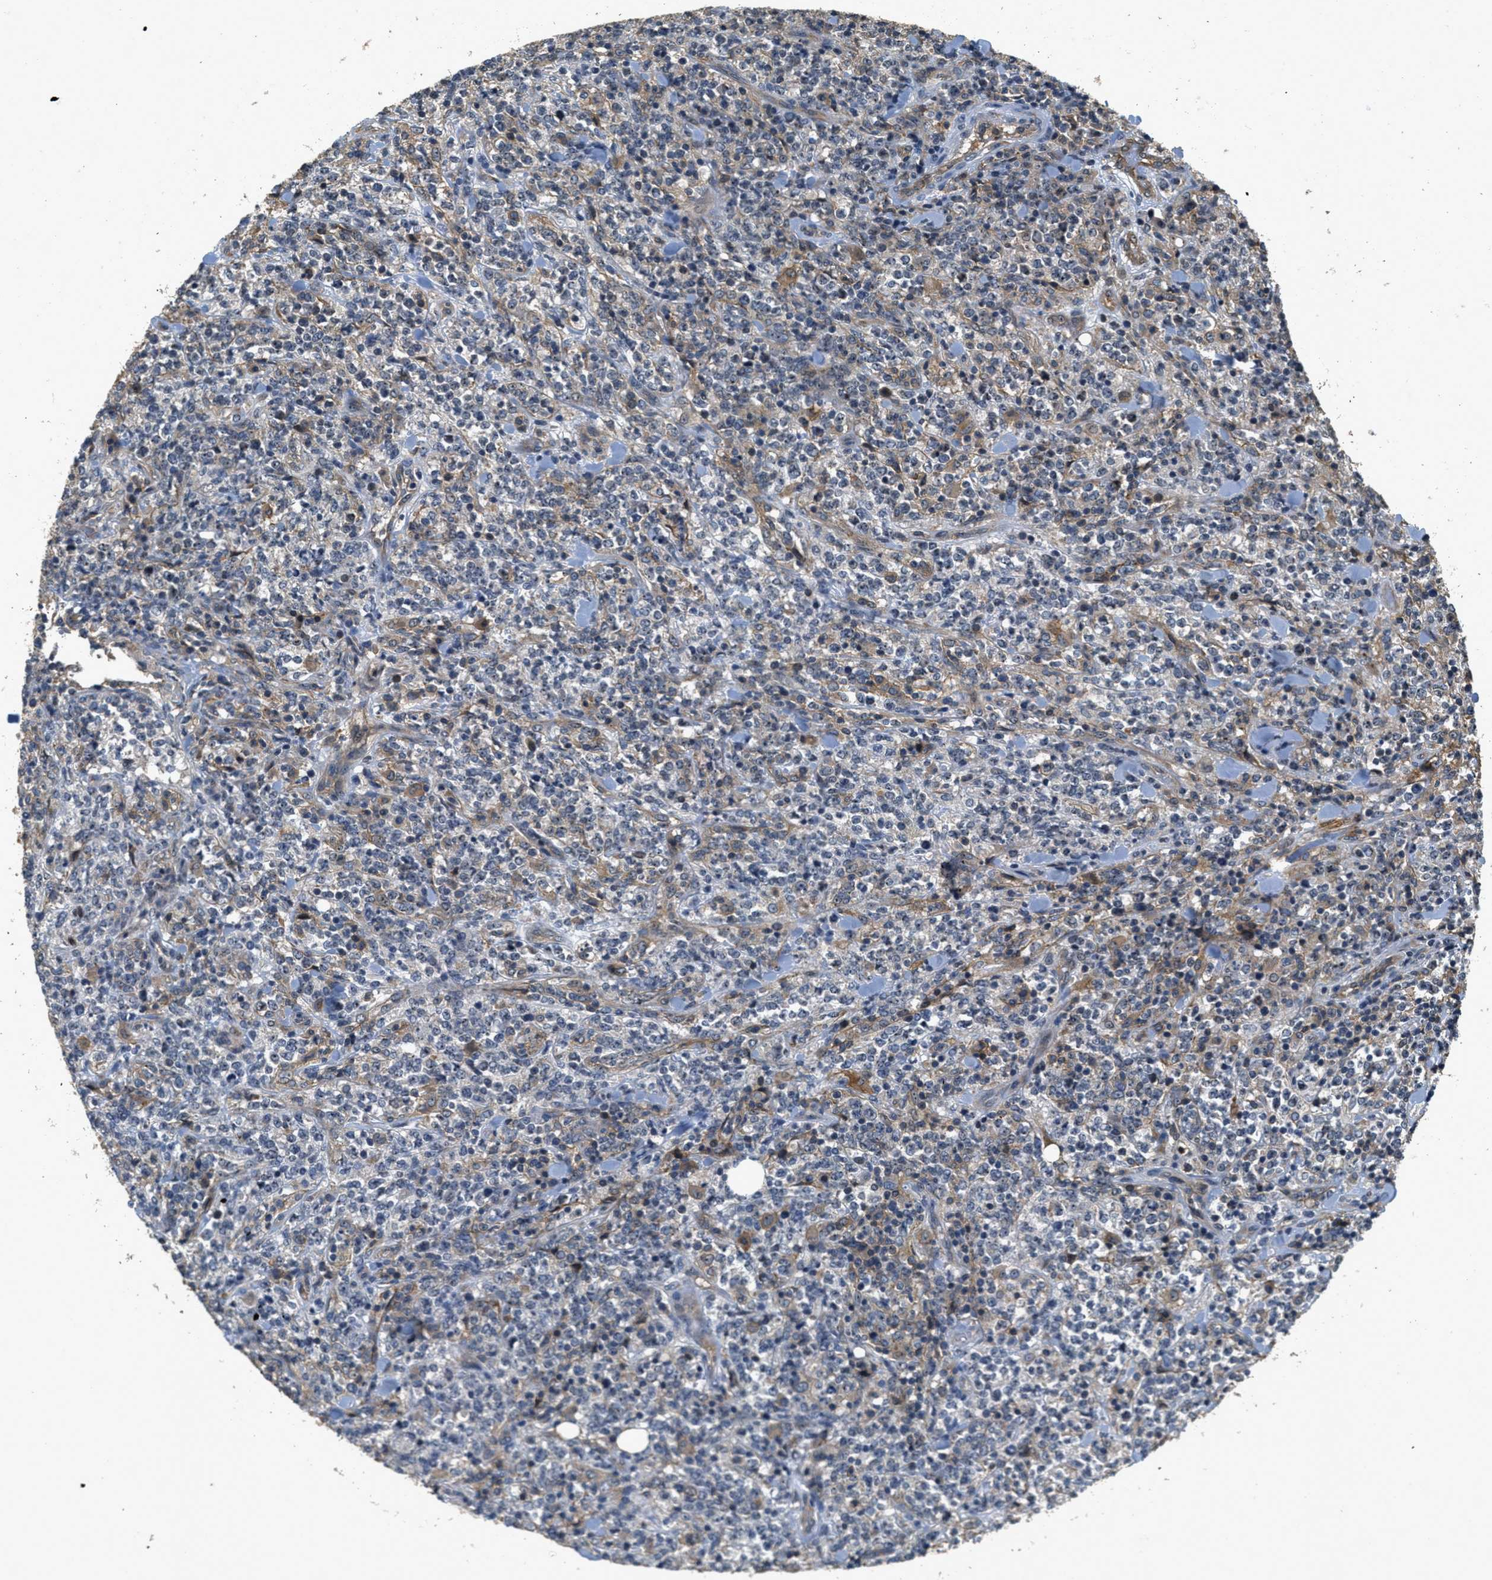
{"staining": {"intensity": "moderate", "quantity": "<25%", "location": "cytoplasmic/membranous"}, "tissue": "lymphoma", "cell_type": "Tumor cells", "image_type": "cancer", "snomed": [{"axis": "morphology", "description": "Malignant lymphoma, non-Hodgkin's type, High grade"}, {"axis": "topography", "description": "Soft tissue"}], "caption": "Brown immunohistochemical staining in lymphoma reveals moderate cytoplasmic/membranous positivity in approximately <25% of tumor cells. The staining is performed using DAB brown chromogen to label protein expression. The nuclei are counter-stained blue using hematoxylin.", "gene": "OSMR", "patient": {"sex": "male", "age": 18}}